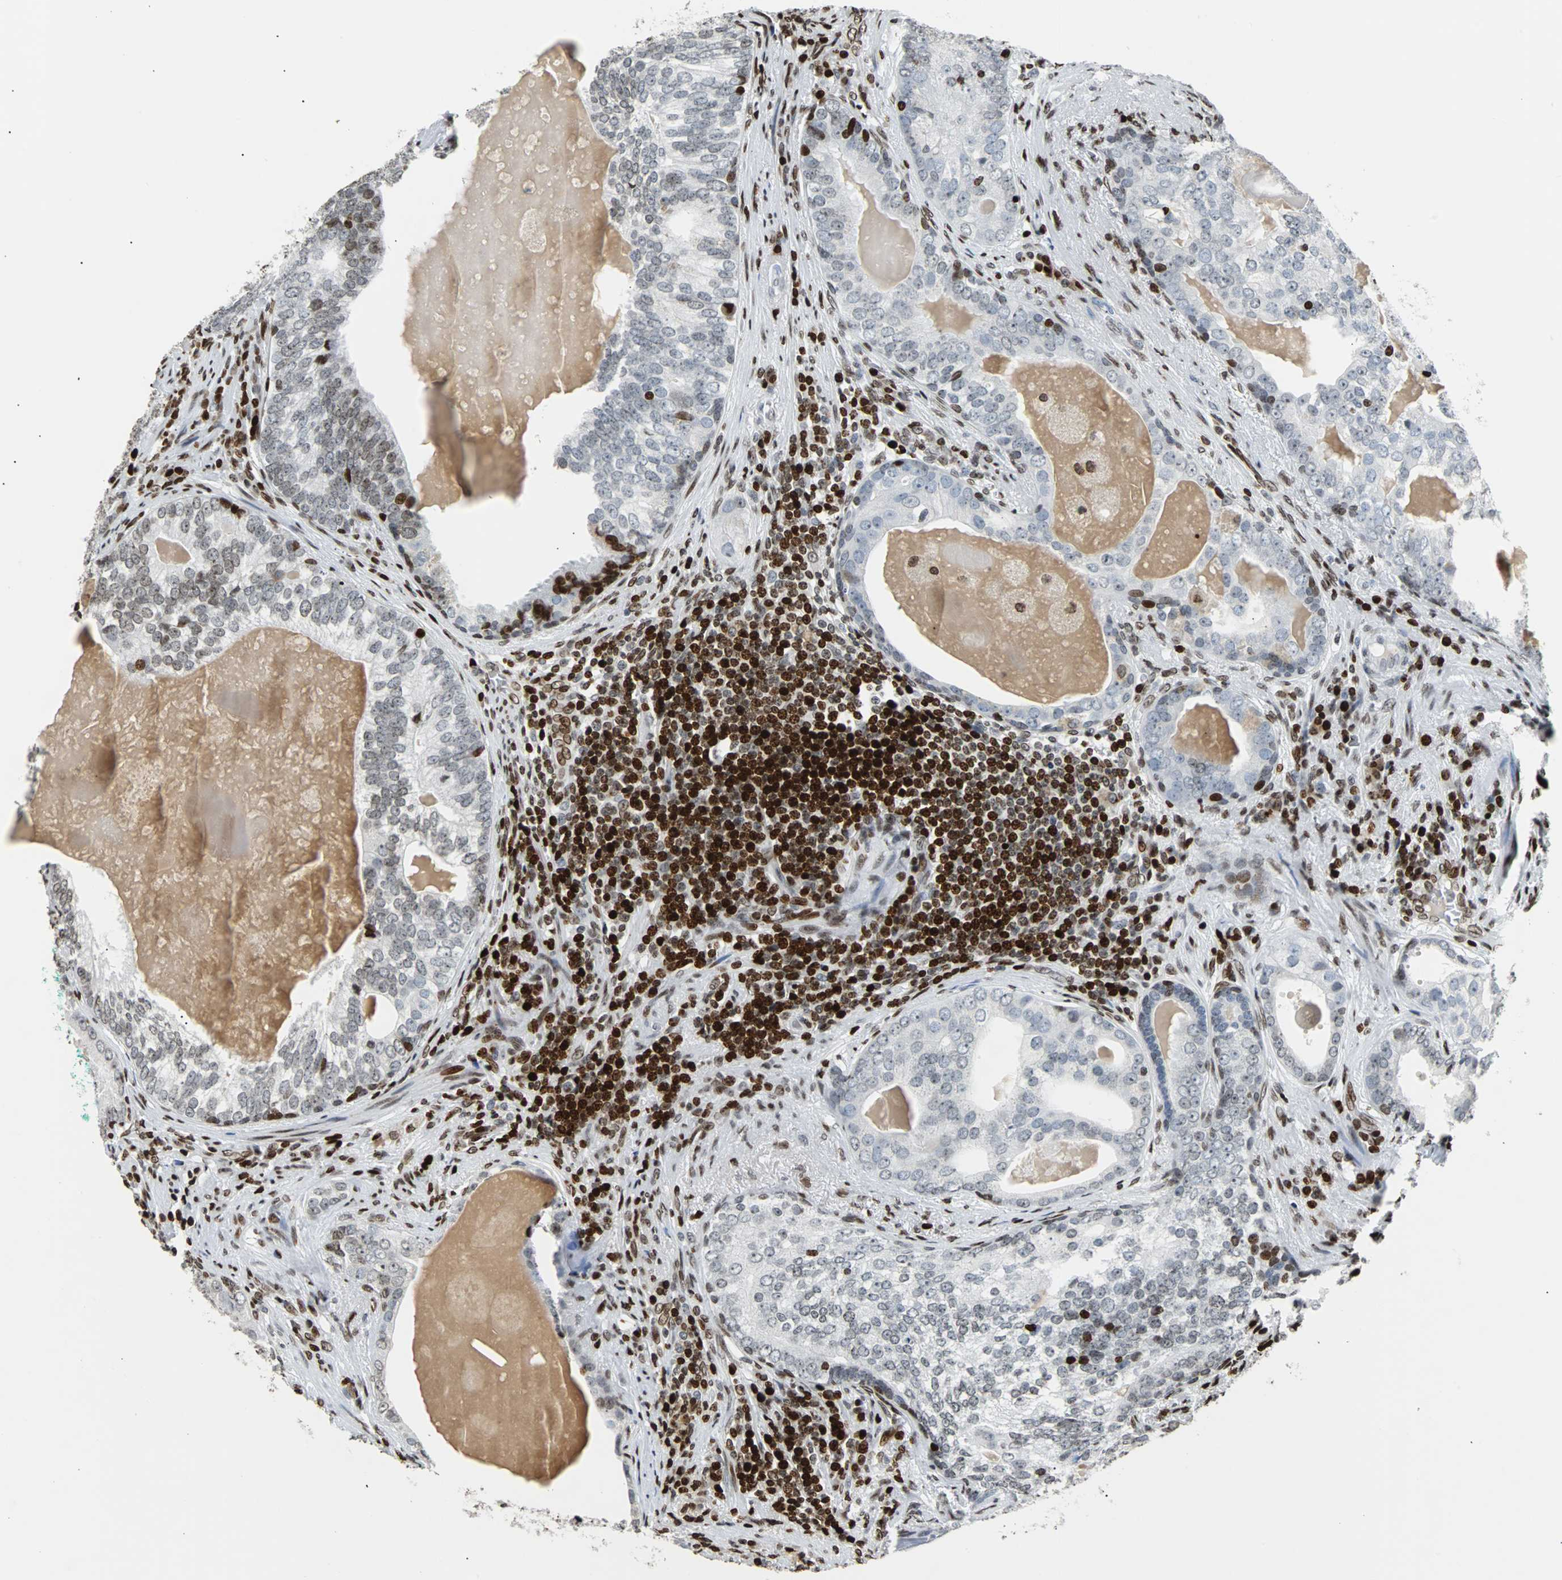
{"staining": {"intensity": "moderate", "quantity": "25%-75%", "location": "nuclear"}, "tissue": "prostate cancer", "cell_type": "Tumor cells", "image_type": "cancer", "snomed": [{"axis": "morphology", "description": "Adenocarcinoma, High grade"}, {"axis": "topography", "description": "Prostate"}], "caption": "A brown stain labels moderate nuclear positivity of a protein in high-grade adenocarcinoma (prostate) tumor cells.", "gene": "ZNF131", "patient": {"sex": "male", "age": 66}}